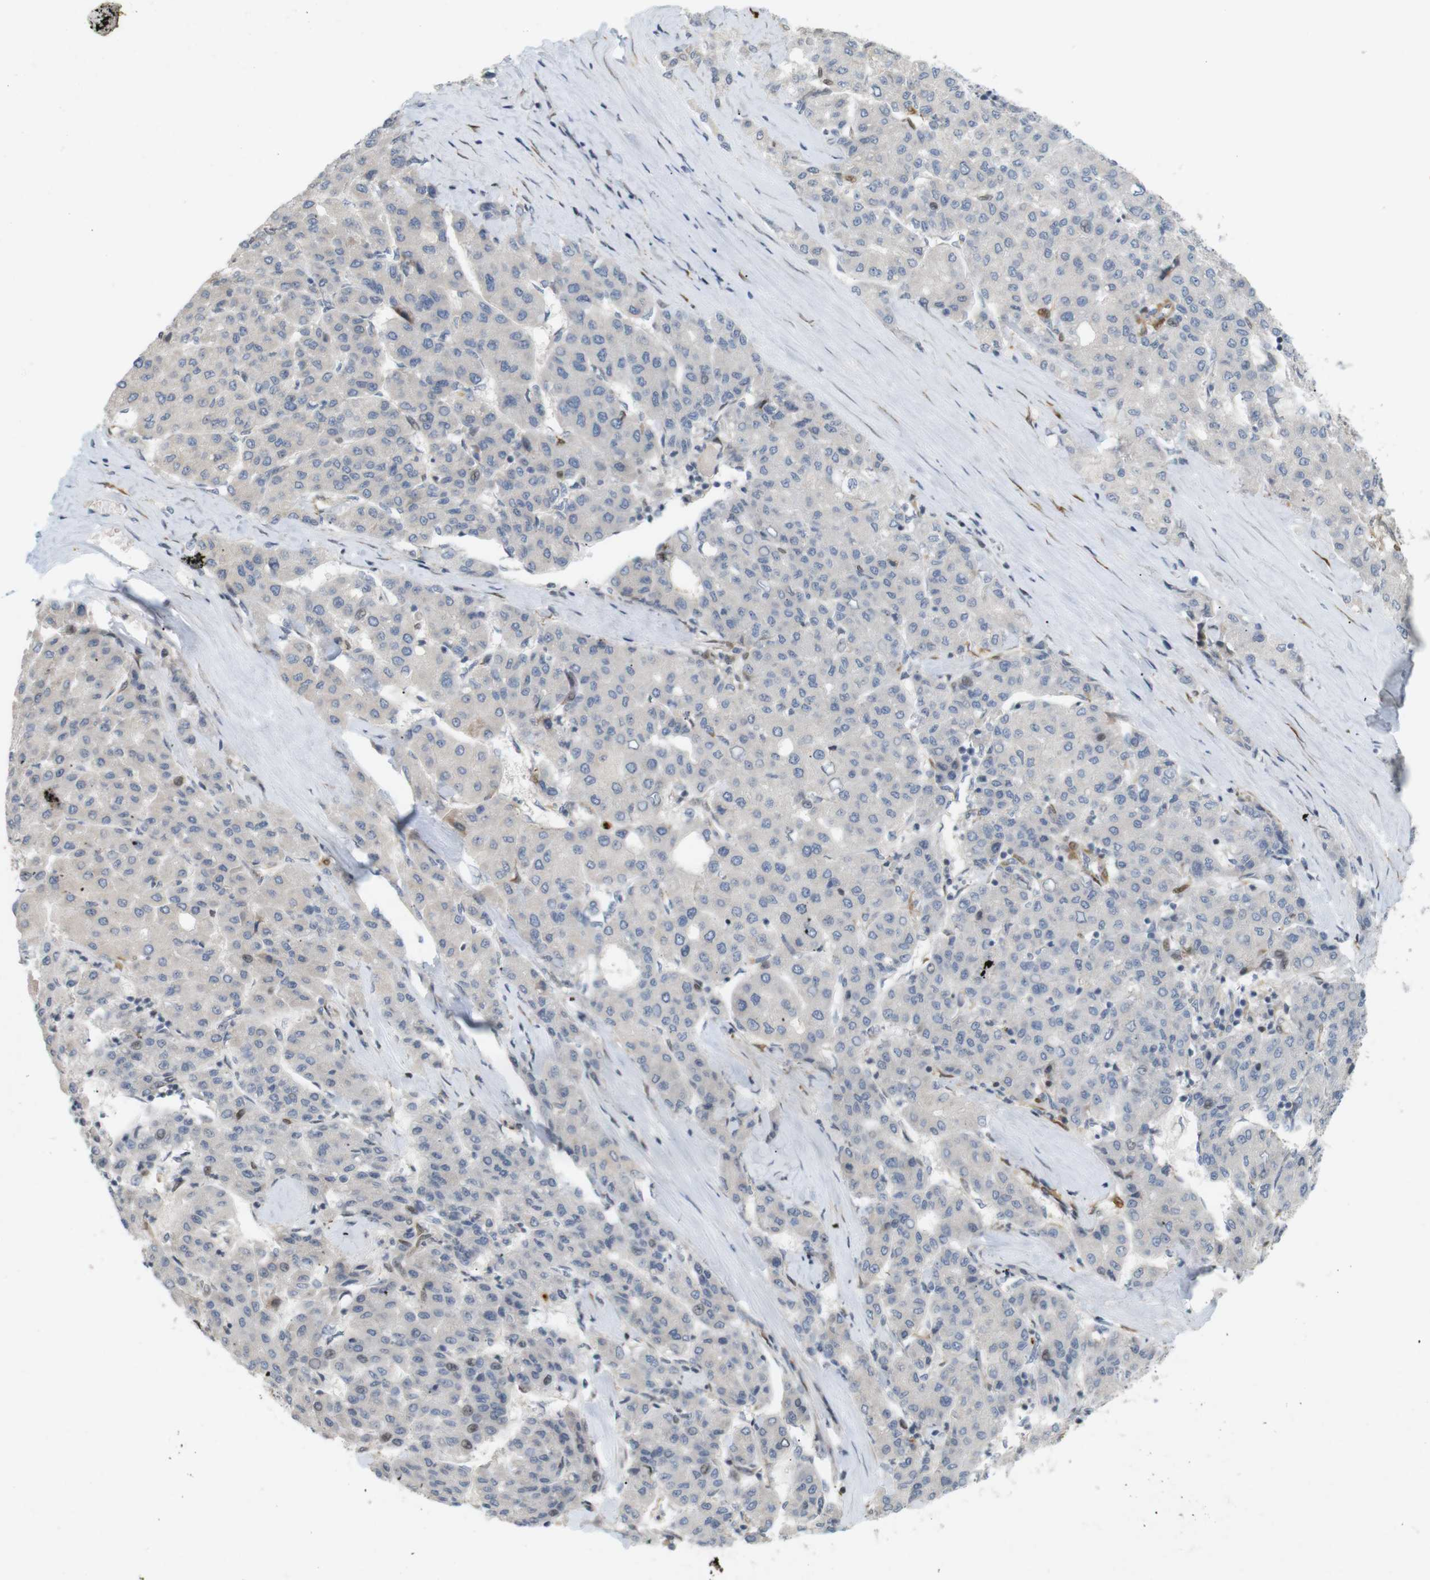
{"staining": {"intensity": "negative", "quantity": "none", "location": "none"}, "tissue": "liver cancer", "cell_type": "Tumor cells", "image_type": "cancer", "snomed": [{"axis": "morphology", "description": "Carcinoma, Hepatocellular, NOS"}, {"axis": "topography", "description": "Liver"}], "caption": "IHC micrograph of liver cancer stained for a protein (brown), which demonstrates no positivity in tumor cells. (DAB immunohistochemistry visualized using brightfield microscopy, high magnification).", "gene": "PPP1R14A", "patient": {"sex": "male", "age": 65}}